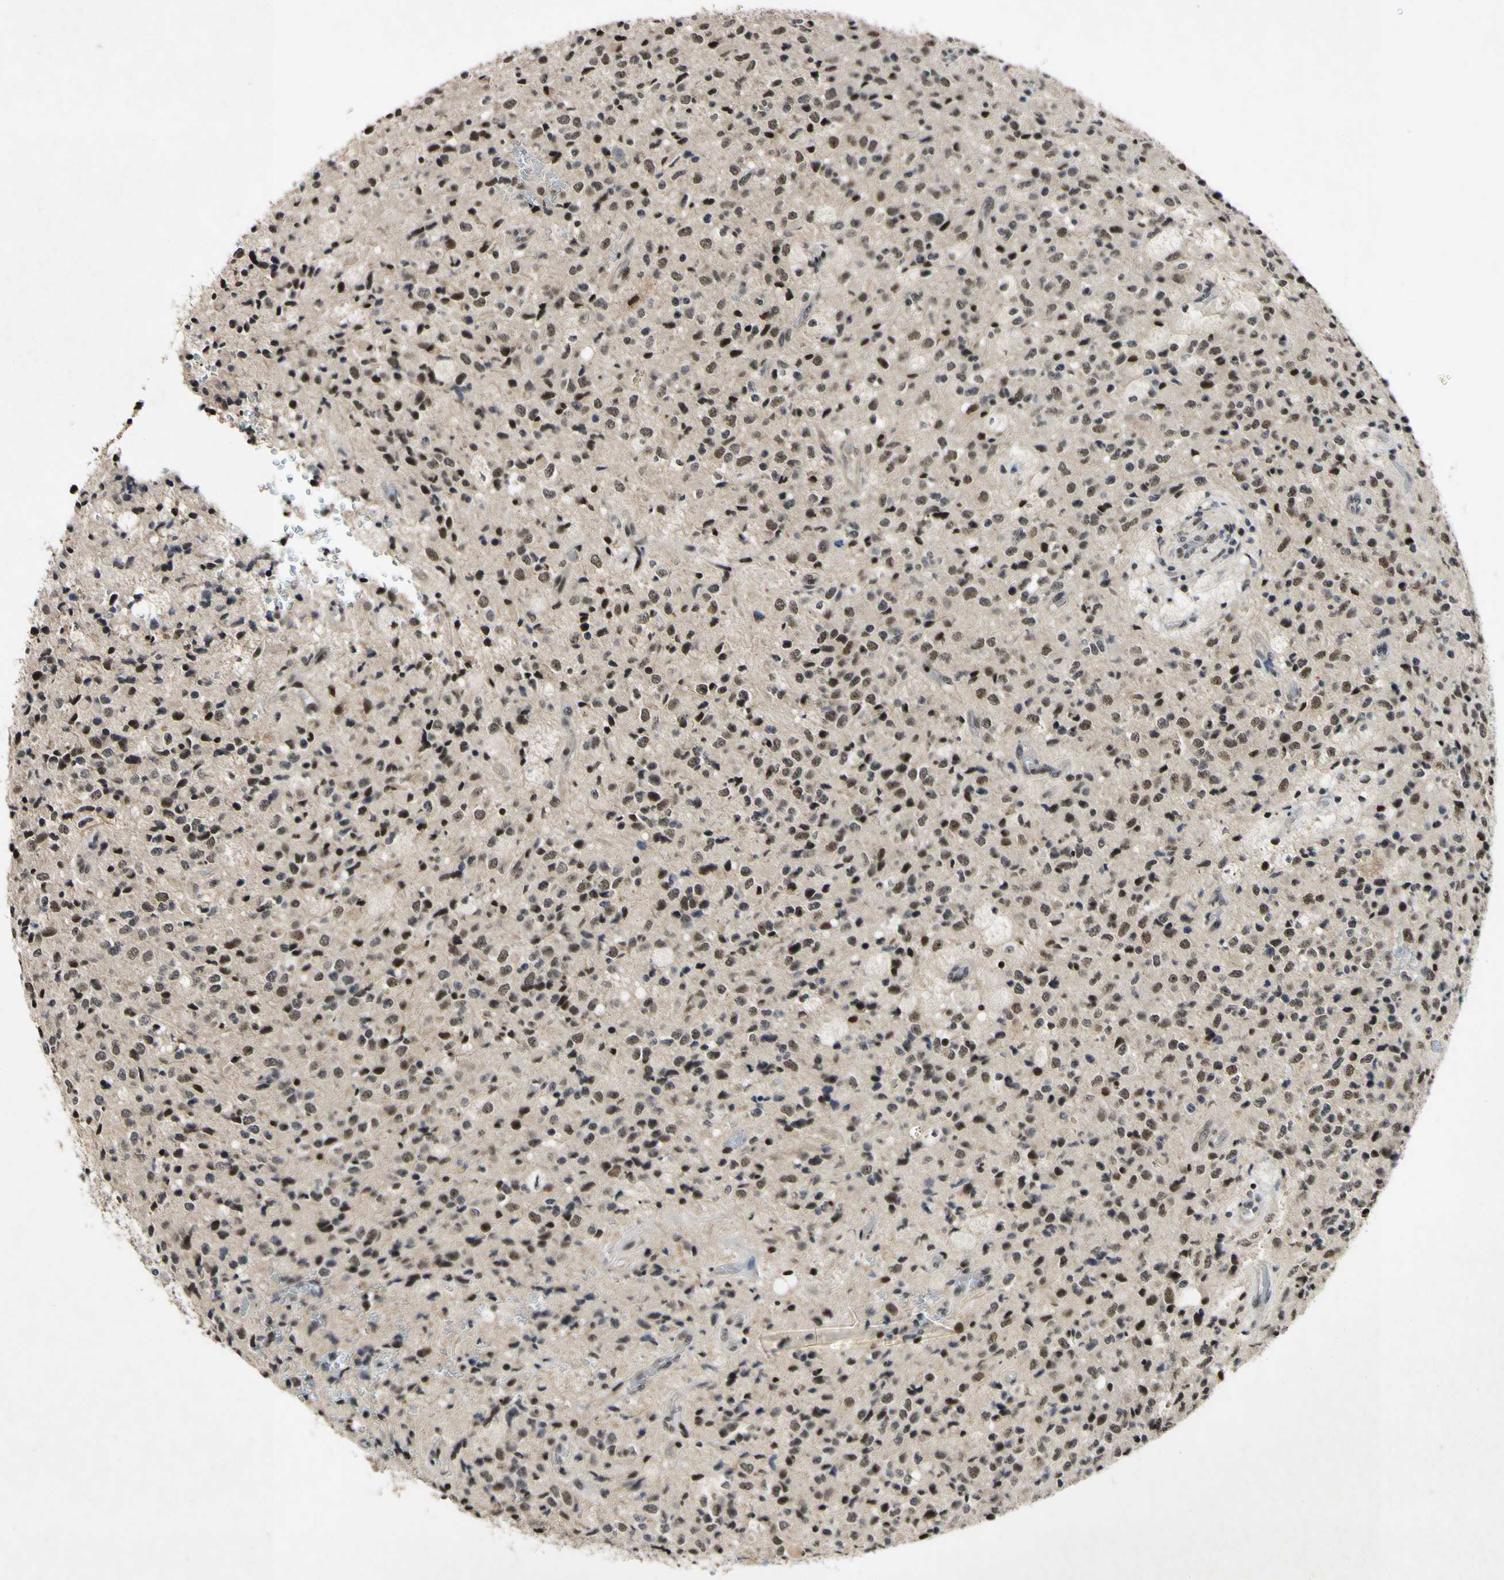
{"staining": {"intensity": "strong", "quantity": "25%-75%", "location": "nuclear"}, "tissue": "glioma", "cell_type": "Tumor cells", "image_type": "cancer", "snomed": [{"axis": "morphology", "description": "Glioma, malignant, High grade"}, {"axis": "topography", "description": "pancreas cauda"}], "caption": "Immunohistochemistry photomicrograph of human high-grade glioma (malignant) stained for a protein (brown), which exhibits high levels of strong nuclear positivity in about 25%-75% of tumor cells.", "gene": "POLR2F", "patient": {"sex": "male", "age": 60}}